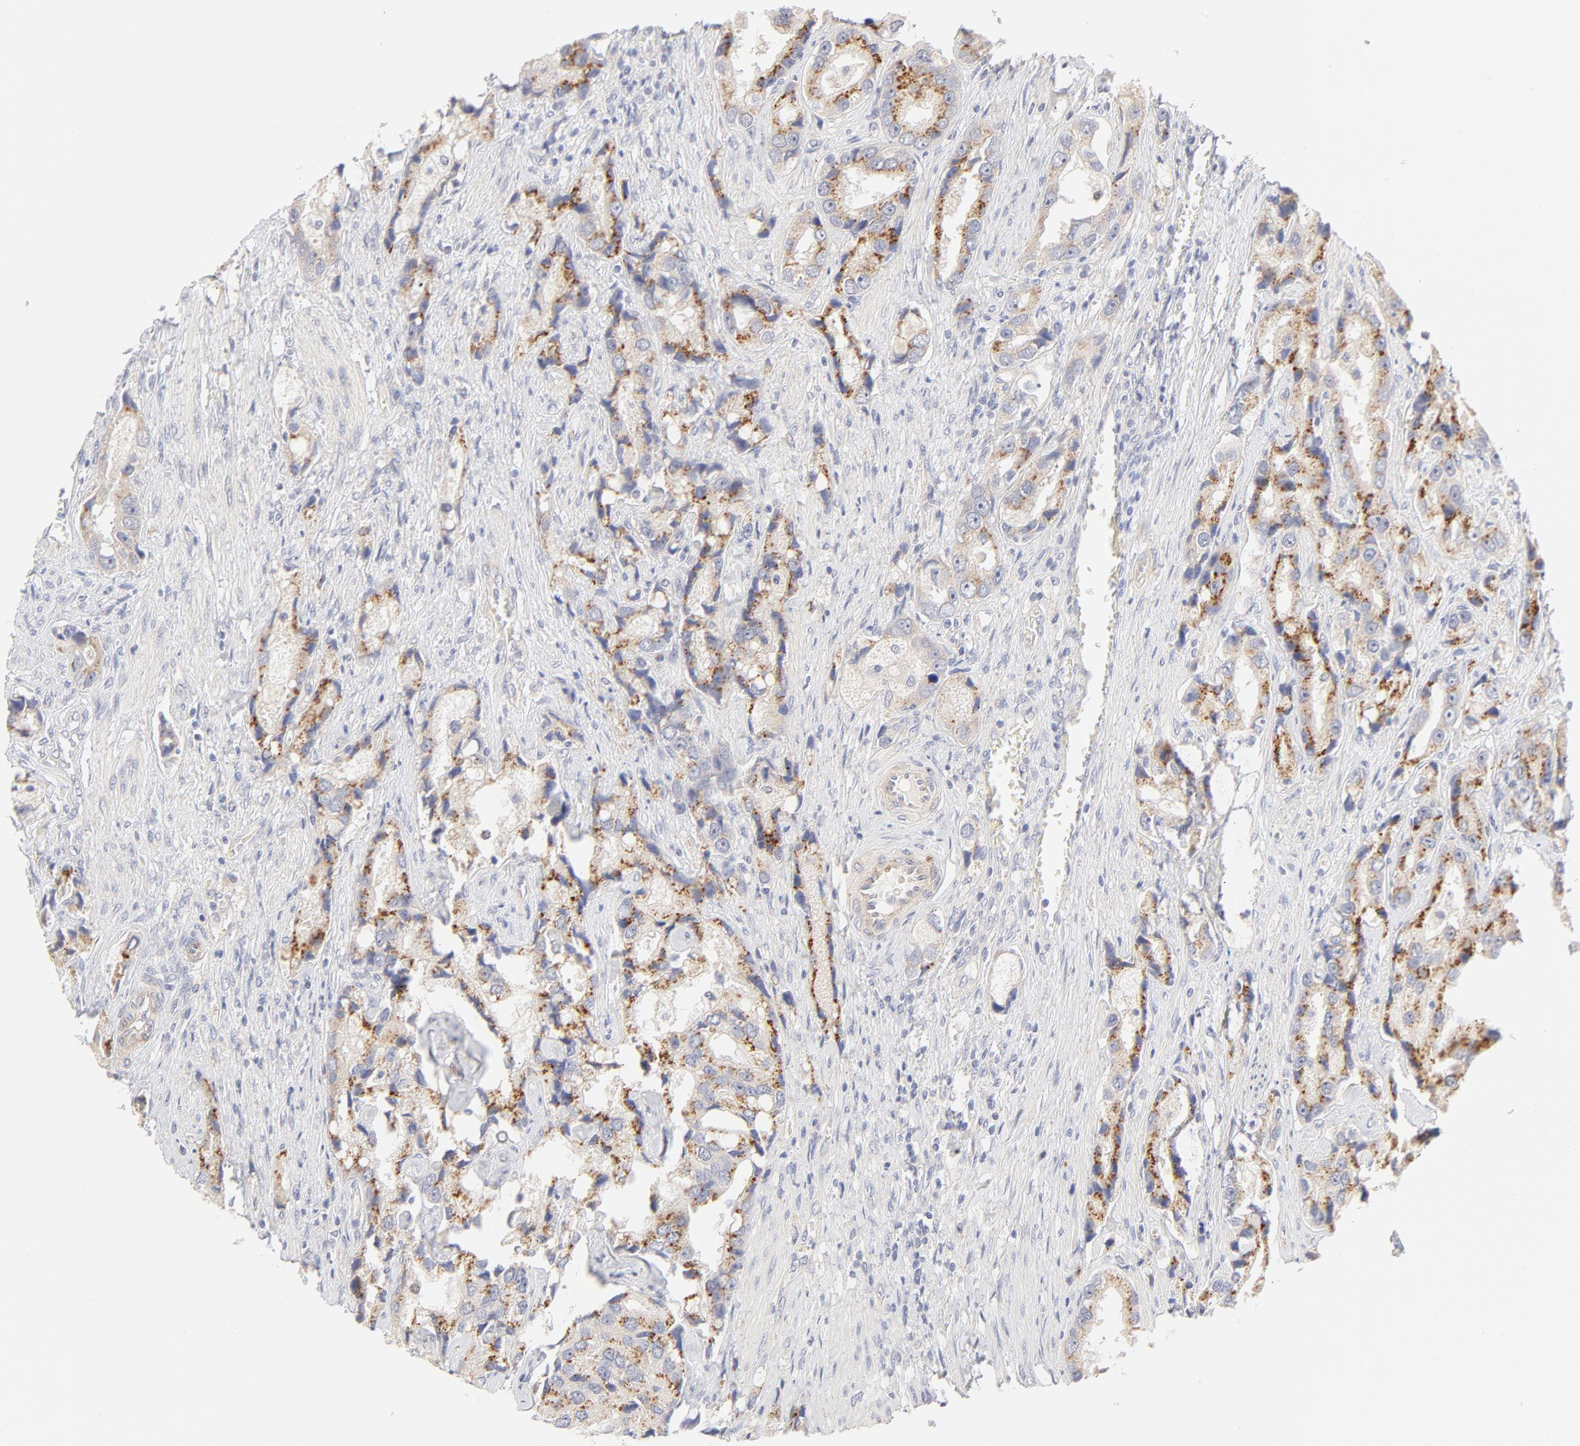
{"staining": {"intensity": "moderate", "quantity": "25%-75%", "location": "cytoplasmic/membranous"}, "tissue": "prostate cancer", "cell_type": "Tumor cells", "image_type": "cancer", "snomed": [{"axis": "morphology", "description": "Adenocarcinoma, High grade"}, {"axis": "topography", "description": "Prostate"}], "caption": "A medium amount of moderate cytoplasmic/membranous expression is appreciated in about 25%-75% of tumor cells in prostate cancer tissue. The staining is performed using DAB (3,3'-diaminobenzidine) brown chromogen to label protein expression. The nuclei are counter-stained blue using hematoxylin.", "gene": "NKX2-2", "patient": {"sex": "male", "age": 63}}